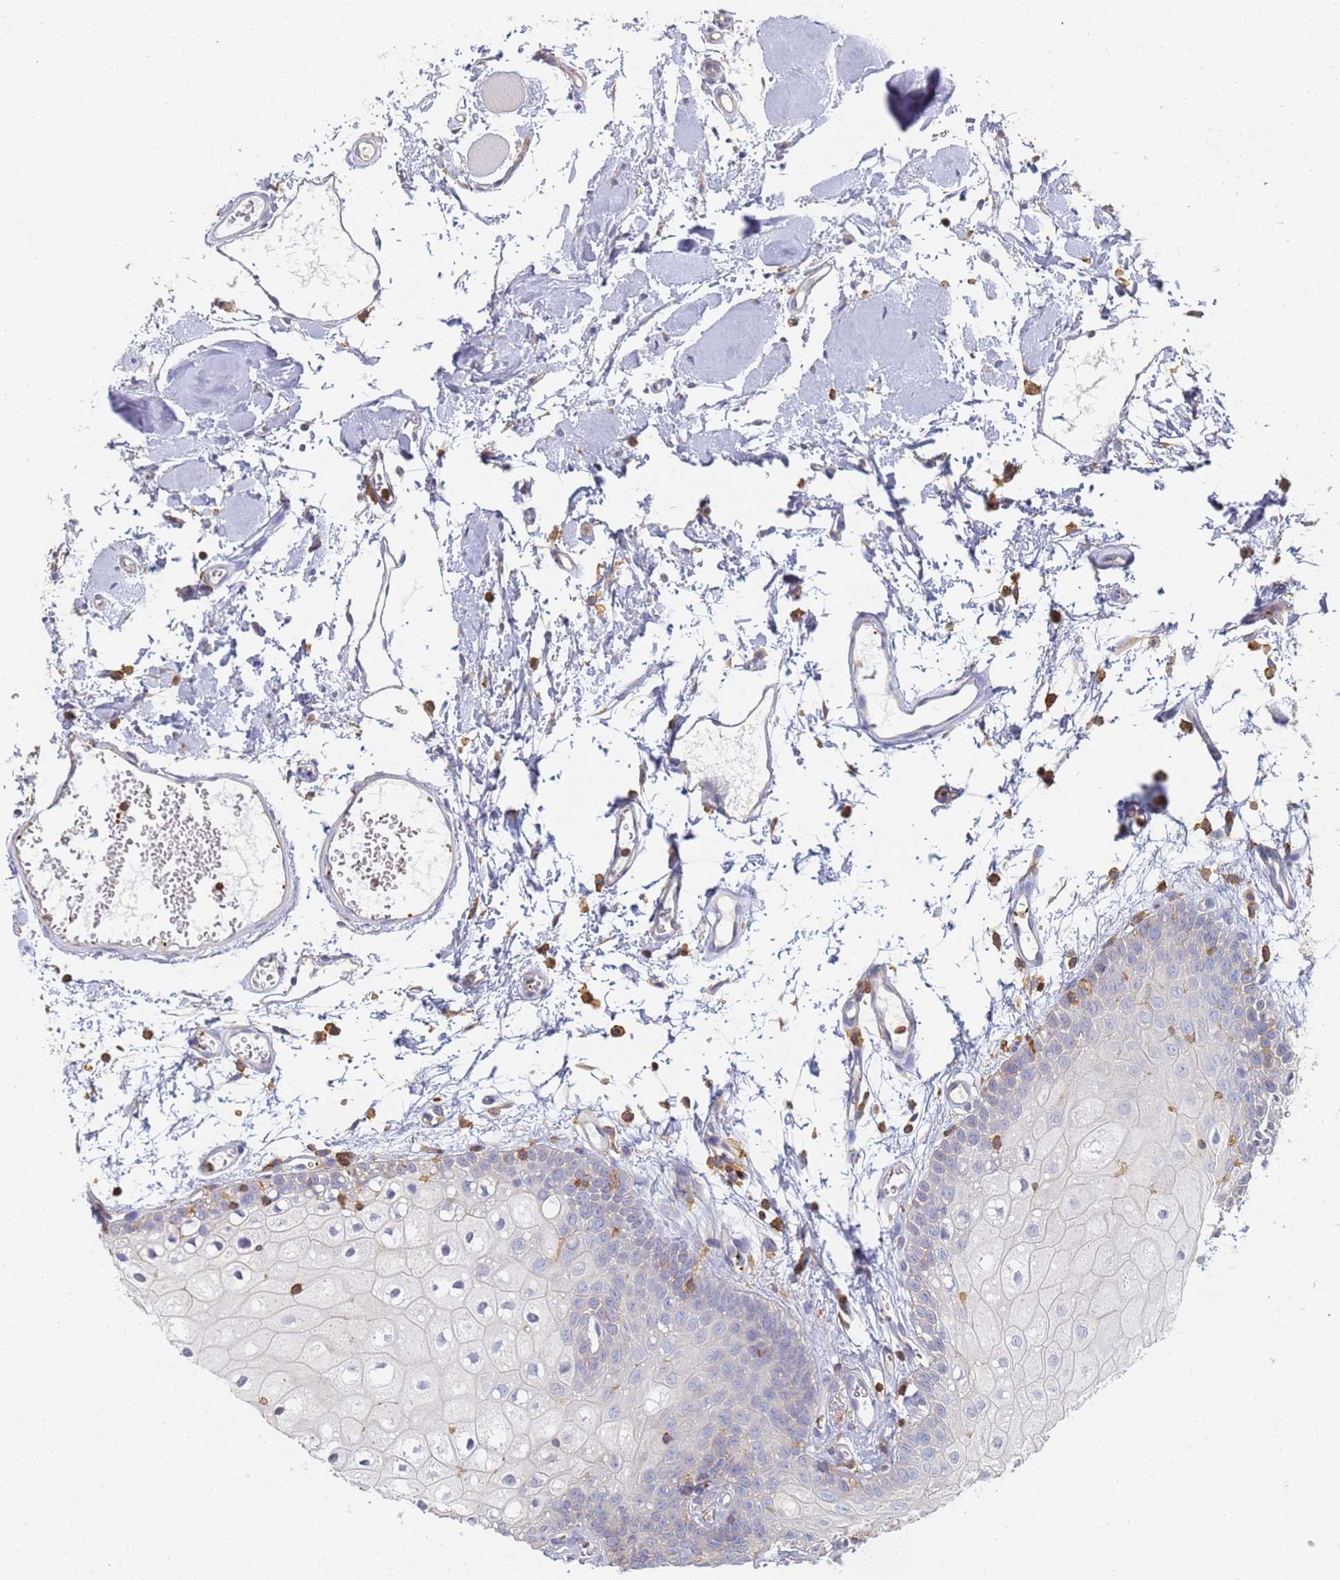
{"staining": {"intensity": "negative", "quantity": "none", "location": "none"}, "tissue": "oral mucosa", "cell_type": "Squamous epithelial cells", "image_type": "normal", "snomed": [{"axis": "morphology", "description": "Normal tissue, NOS"}, {"axis": "topography", "description": "Oral tissue"}, {"axis": "topography", "description": "Tounge, NOS"}], "caption": "IHC photomicrograph of unremarkable oral mucosa stained for a protein (brown), which reveals no positivity in squamous epithelial cells. (Stains: DAB IHC with hematoxylin counter stain, Microscopy: brightfield microscopy at high magnification).", "gene": "BIN2", "patient": {"sex": "female", "age": 73}}